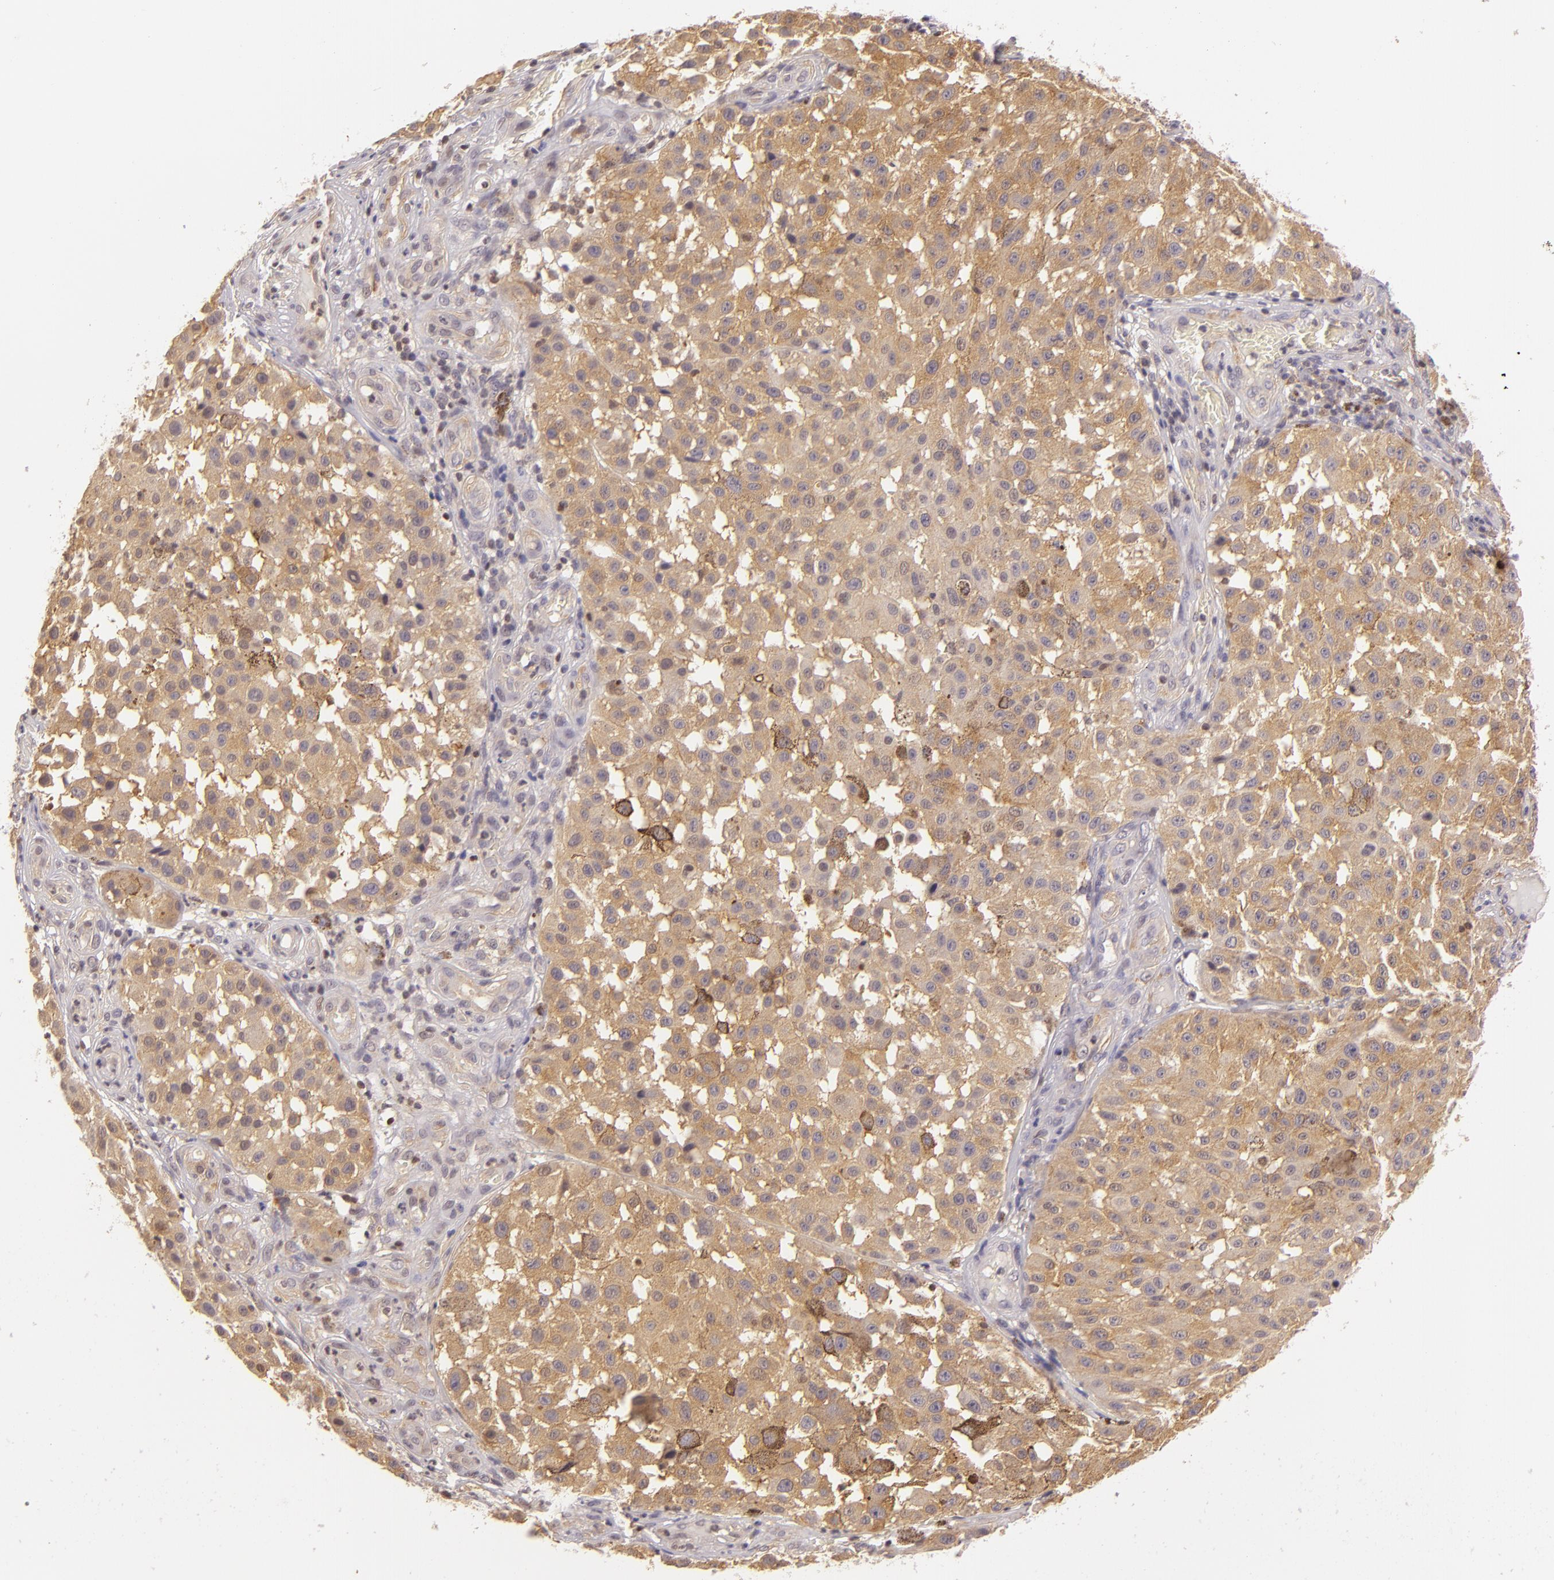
{"staining": {"intensity": "weak", "quantity": ">75%", "location": "cytoplasmic/membranous"}, "tissue": "melanoma", "cell_type": "Tumor cells", "image_type": "cancer", "snomed": [{"axis": "morphology", "description": "Malignant melanoma, NOS"}, {"axis": "topography", "description": "Skin"}], "caption": "Protein analysis of melanoma tissue displays weak cytoplasmic/membranous positivity in approximately >75% of tumor cells.", "gene": "IMPDH1", "patient": {"sex": "female", "age": 64}}